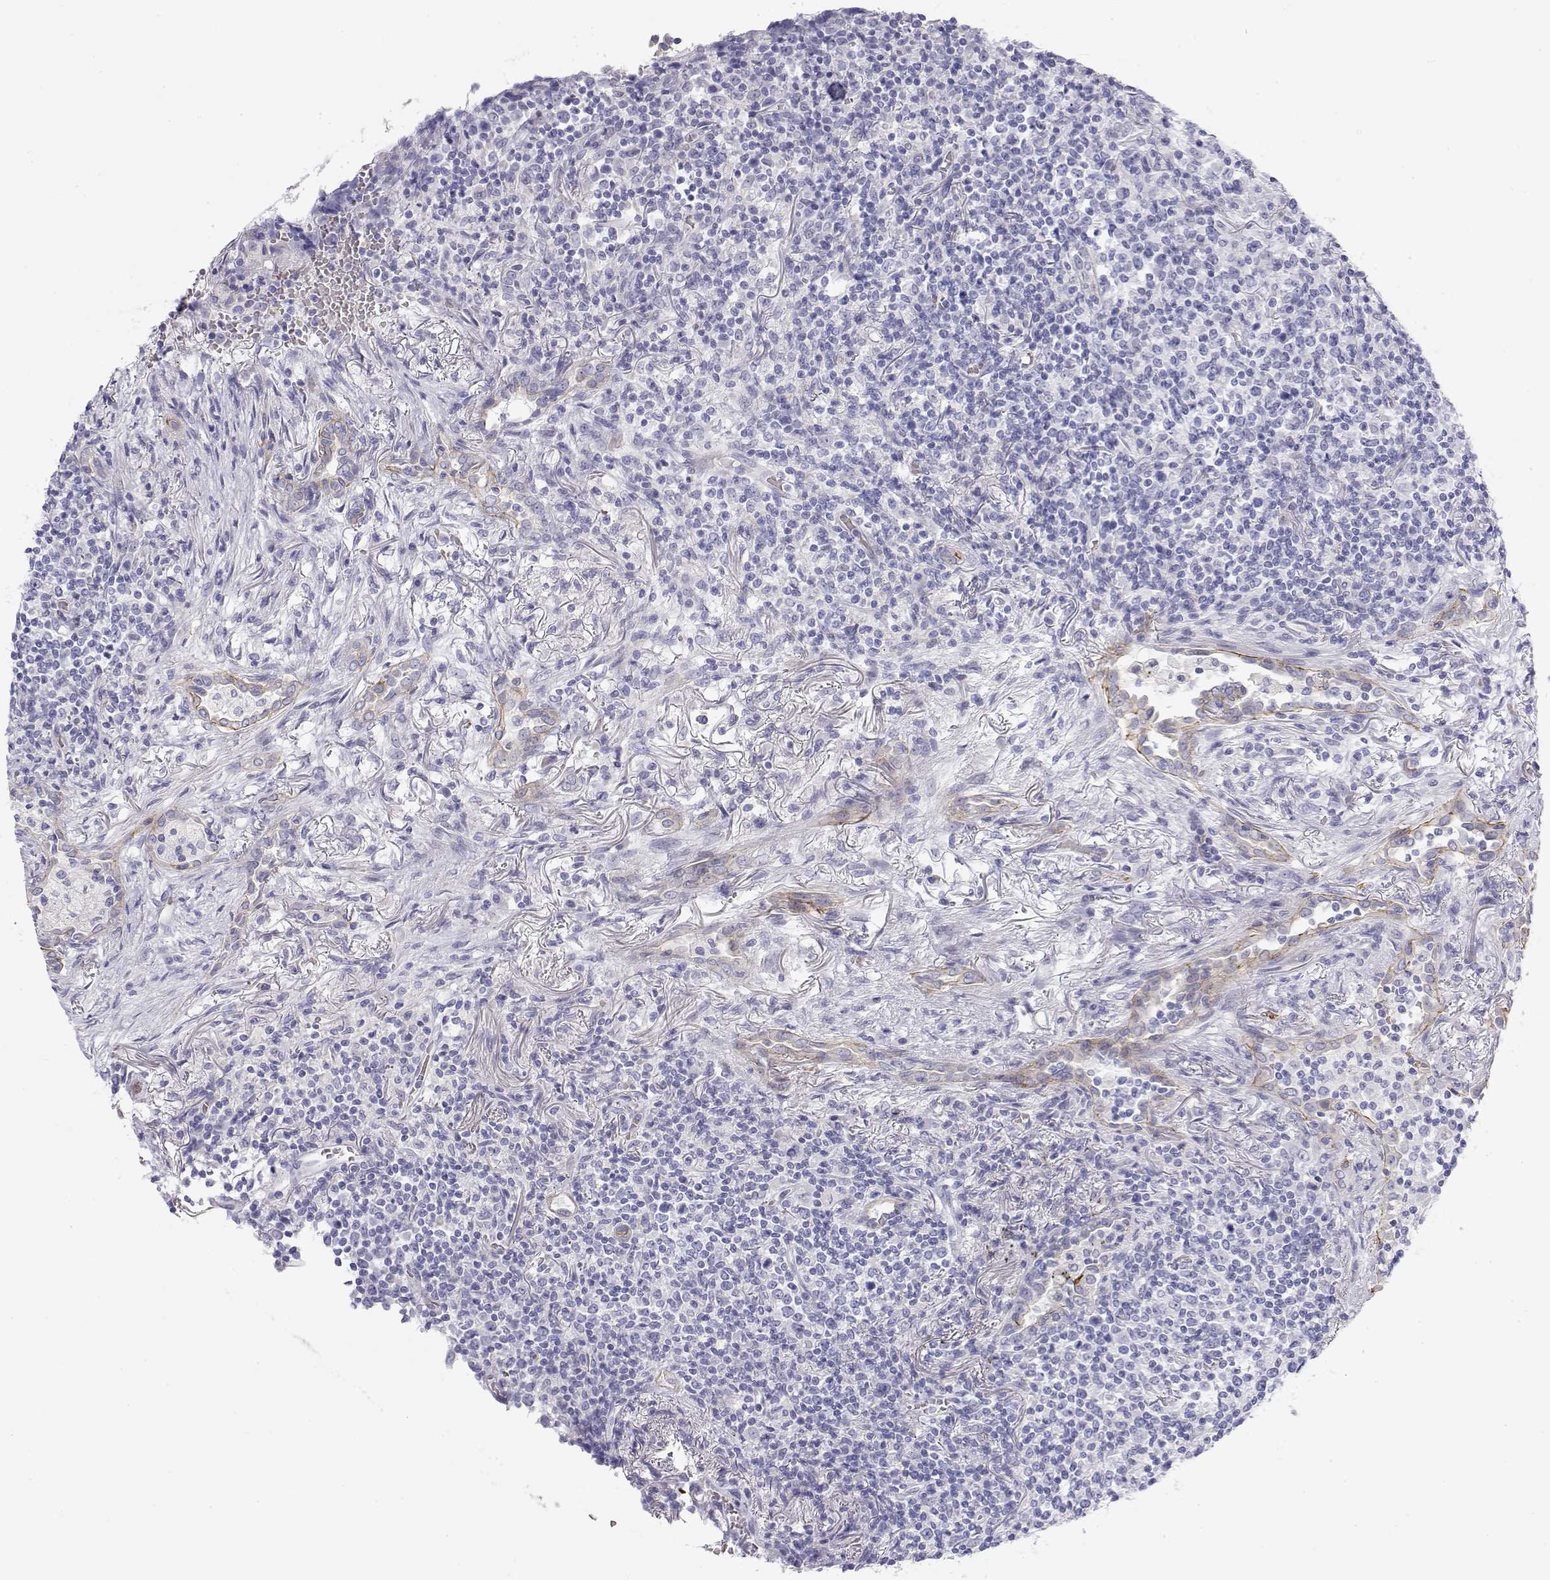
{"staining": {"intensity": "negative", "quantity": "none", "location": "none"}, "tissue": "lymphoma", "cell_type": "Tumor cells", "image_type": "cancer", "snomed": [{"axis": "morphology", "description": "Malignant lymphoma, non-Hodgkin's type, High grade"}, {"axis": "topography", "description": "Lung"}], "caption": "Immunohistochemistry (IHC) histopathology image of neoplastic tissue: human high-grade malignant lymphoma, non-Hodgkin's type stained with DAB demonstrates no significant protein positivity in tumor cells.", "gene": "MISP", "patient": {"sex": "male", "age": 79}}